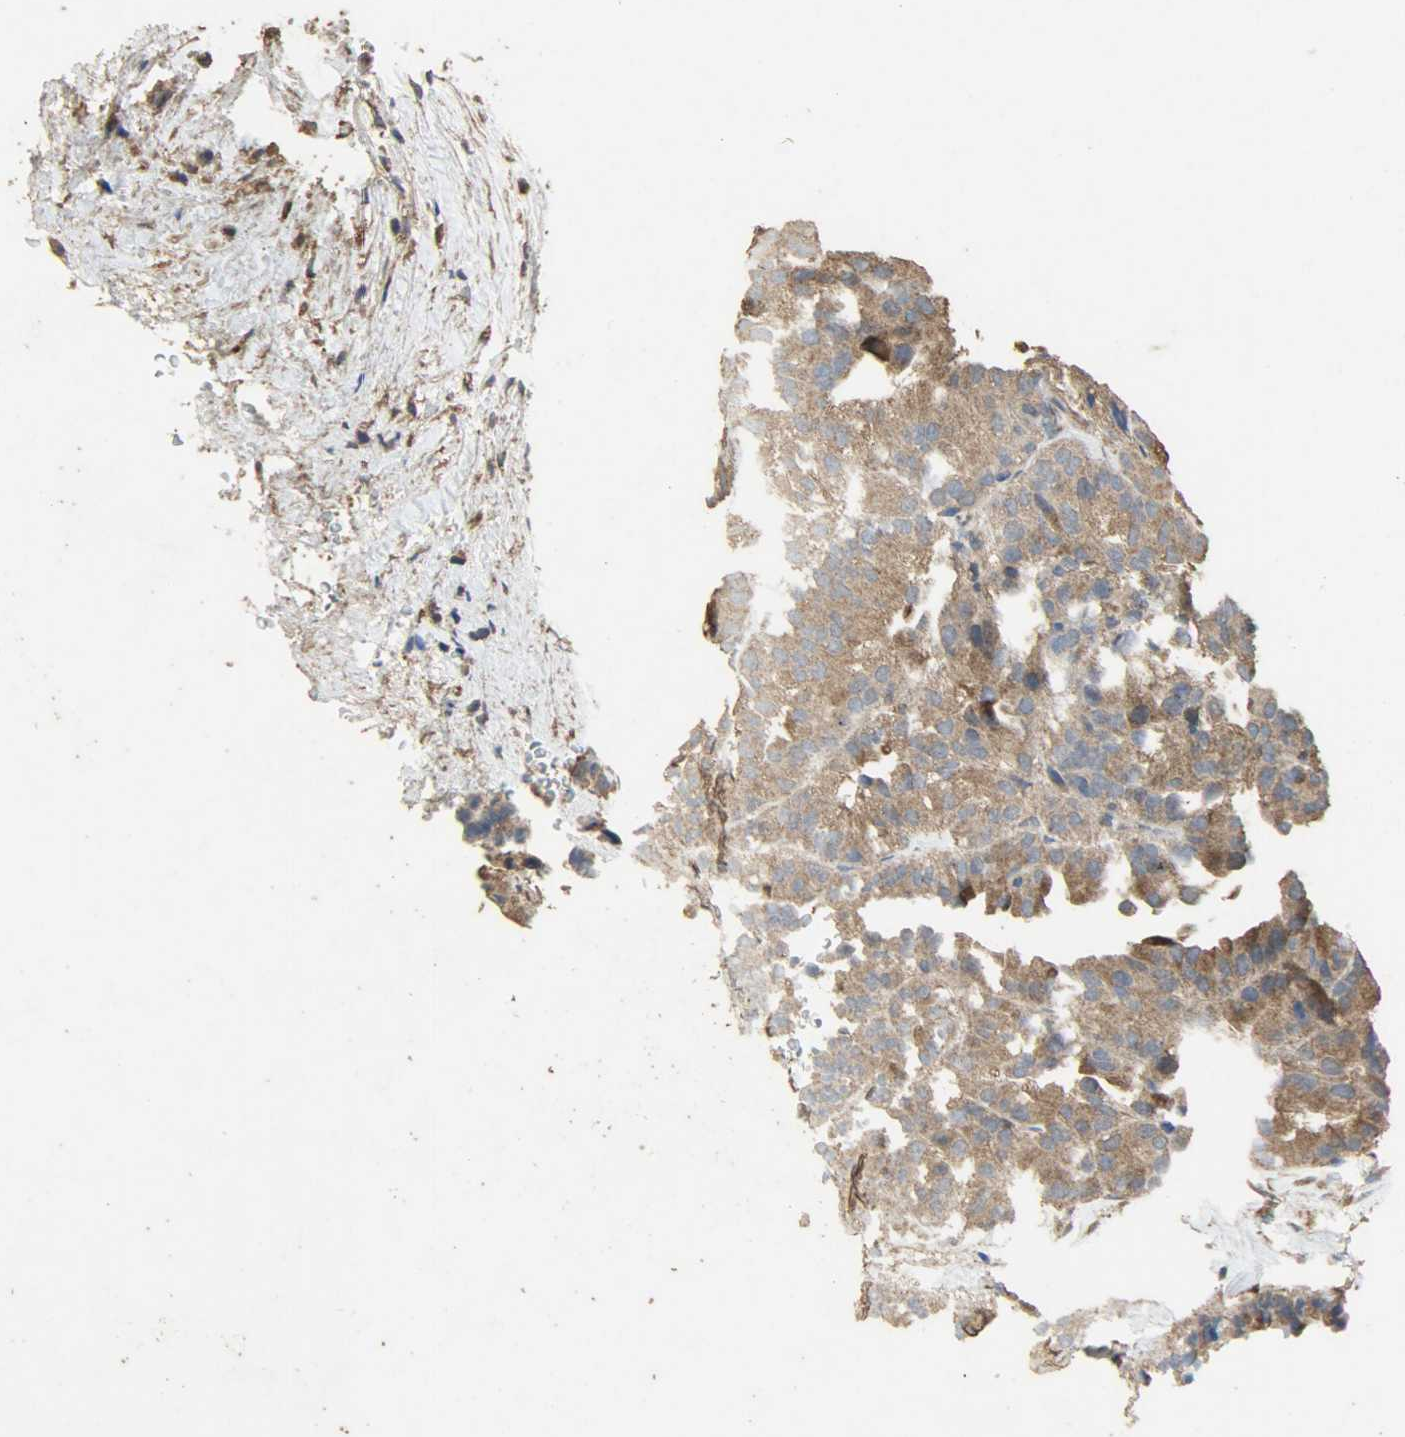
{"staining": {"intensity": "moderate", "quantity": ">75%", "location": "cytoplasmic/membranous"}, "tissue": "renal cancer", "cell_type": "Tumor cells", "image_type": "cancer", "snomed": [{"axis": "morphology", "description": "Adenocarcinoma, NOS"}, {"axis": "topography", "description": "Kidney"}], "caption": "The immunohistochemical stain shows moderate cytoplasmic/membranous staining in tumor cells of renal adenocarcinoma tissue. (DAB IHC, brown staining for protein, blue staining for nuclei).", "gene": "CDKN2C", "patient": {"sex": "male", "age": 46}}